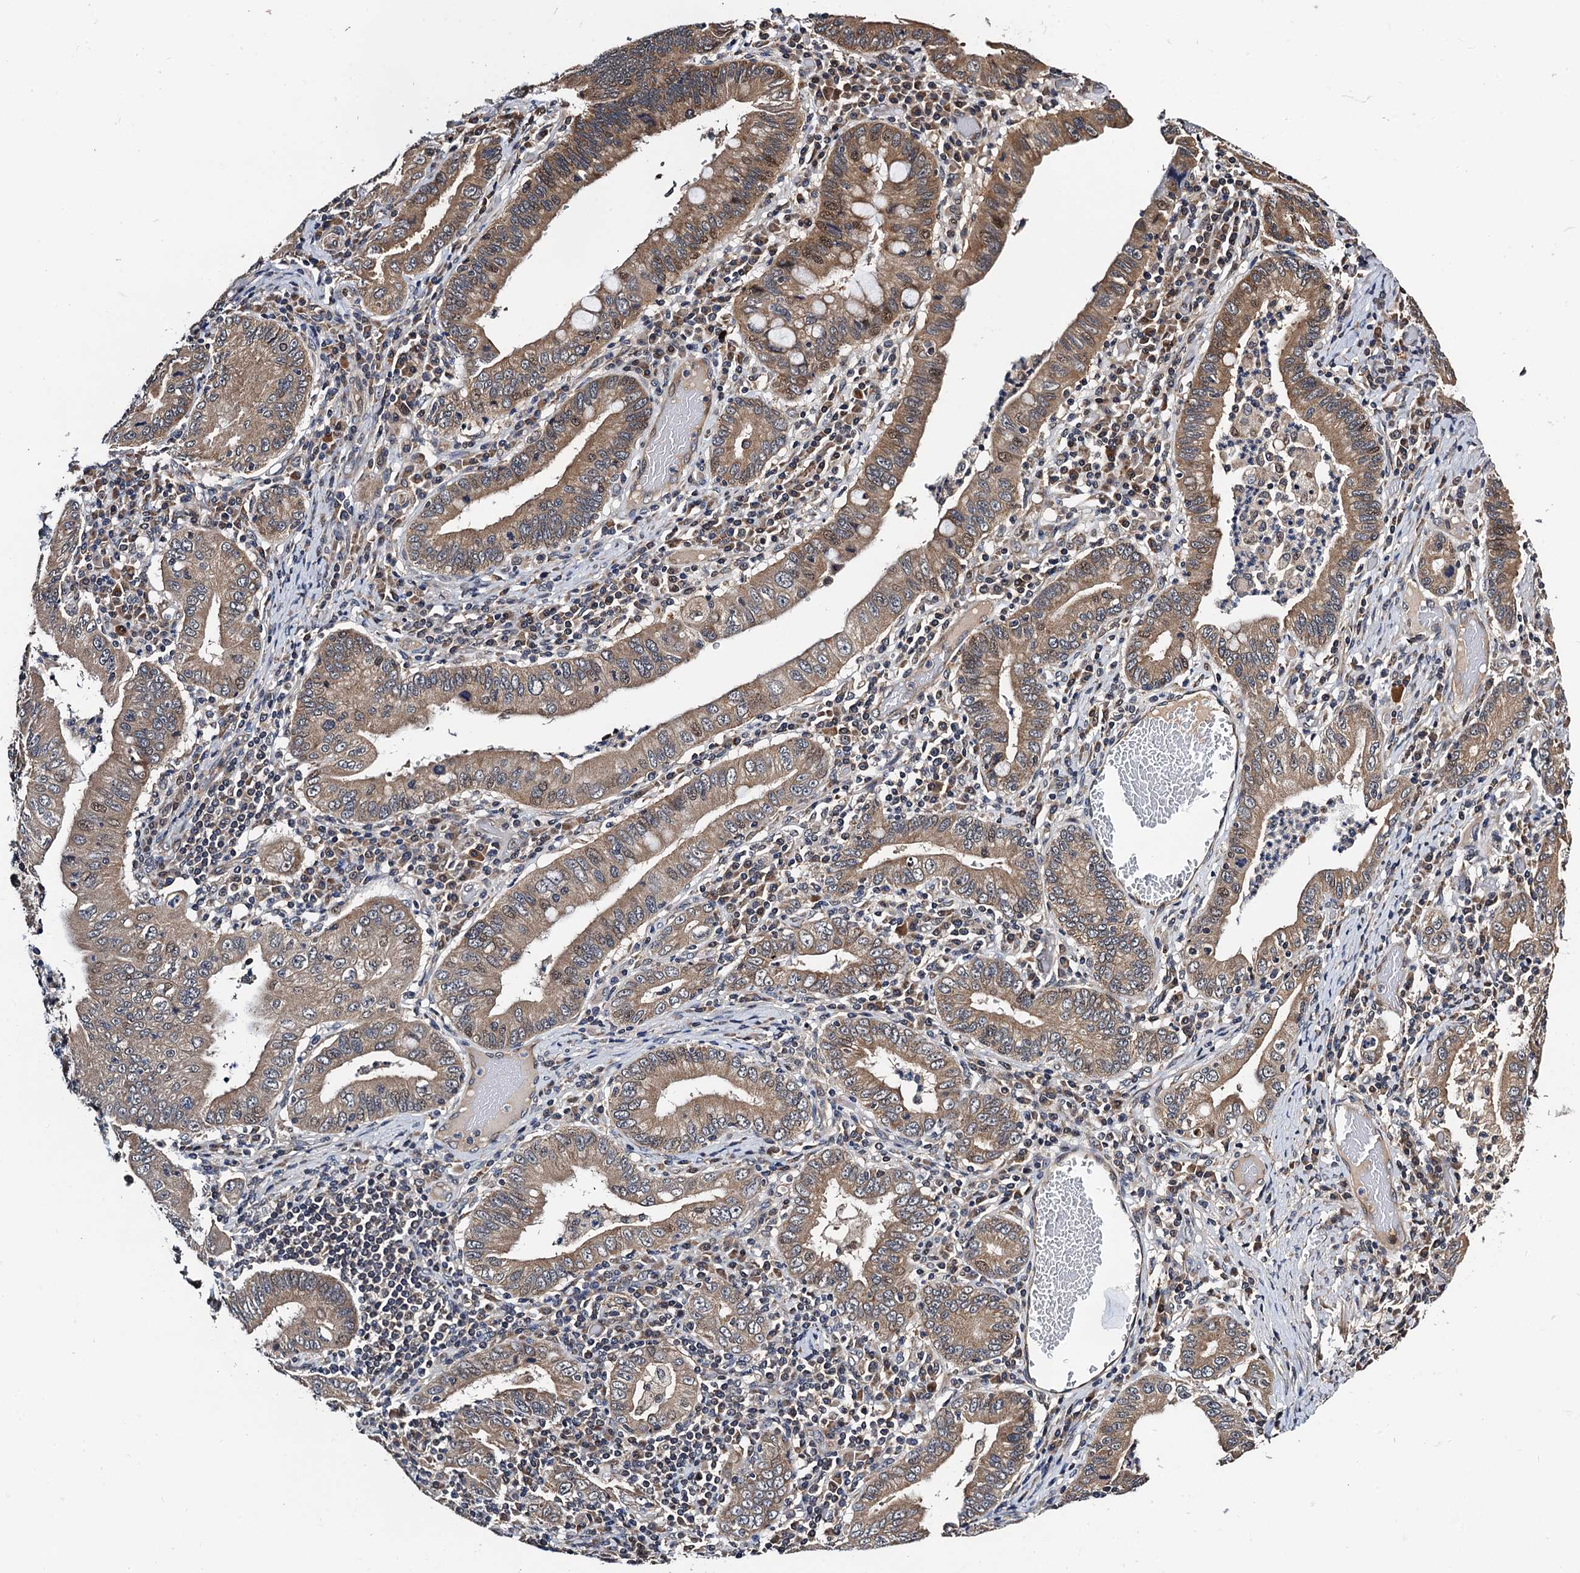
{"staining": {"intensity": "moderate", "quantity": ">75%", "location": "cytoplasmic/membranous"}, "tissue": "stomach cancer", "cell_type": "Tumor cells", "image_type": "cancer", "snomed": [{"axis": "morphology", "description": "Normal tissue, NOS"}, {"axis": "morphology", "description": "Adenocarcinoma, NOS"}, {"axis": "topography", "description": "Esophagus"}, {"axis": "topography", "description": "Stomach, upper"}, {"axis": "topography", "description": "Peripheral nerve tissue"}], "caption": "Stomach cancer stained for a protein (brown) exhibits moderate cytoplasmic/membranous positive staining in approximately >75% of tumor cells.", "gene": "NAA16", "patient": {"sex": "male", "age": 62}}